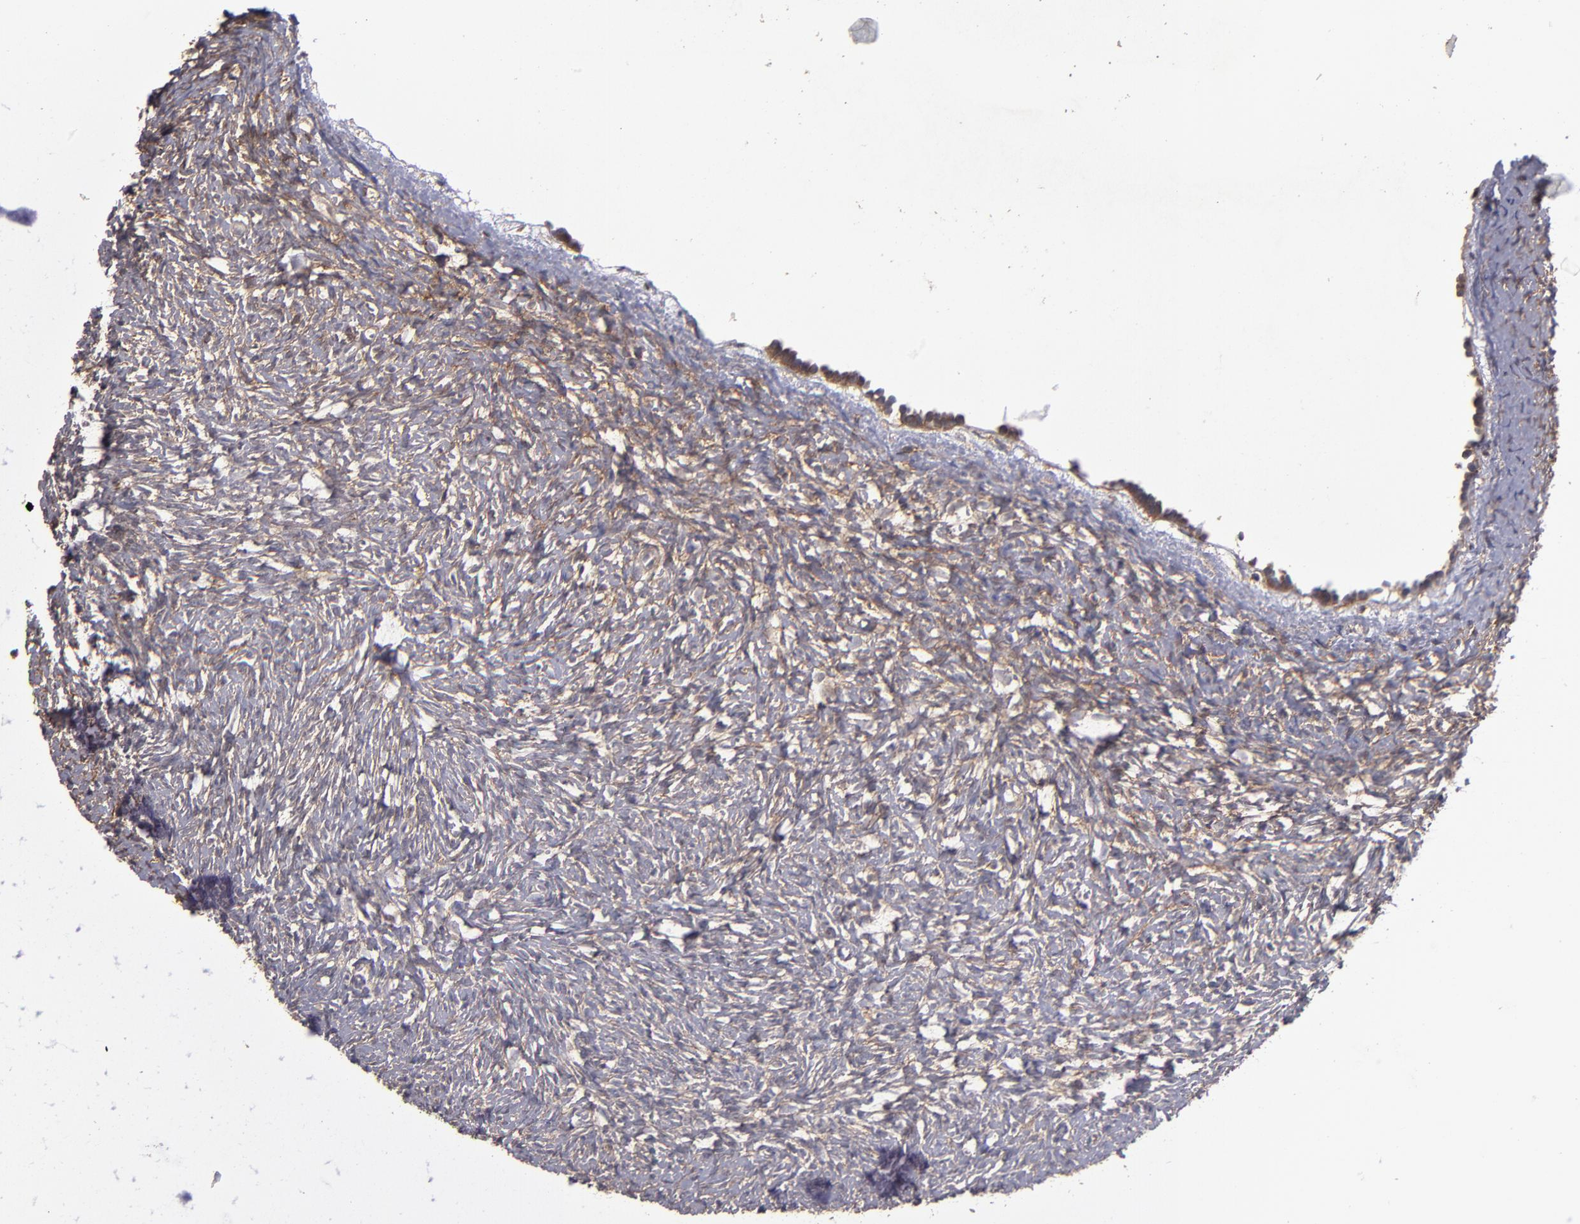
{"staining": {"intensity": "weak", "quantity": "25%-75%", "location": "cytoplasmic/membranous"}, "tissue": "ovary", "cell_type": "Follicle cells", "image_type": "normal", "snomed": [{"axis": "morphology", "description": "Normal tissue, NOS"}, {"axis": "topography", "description": "Ovary"}], "caption": "Ovary stained with a brown dye demonstrates weak cytoplasmic/membranous positive expression in approximately 25%-75% of follicle cells.", "gene": "NF2", "patient": {"sex": "female", "age": 35}}